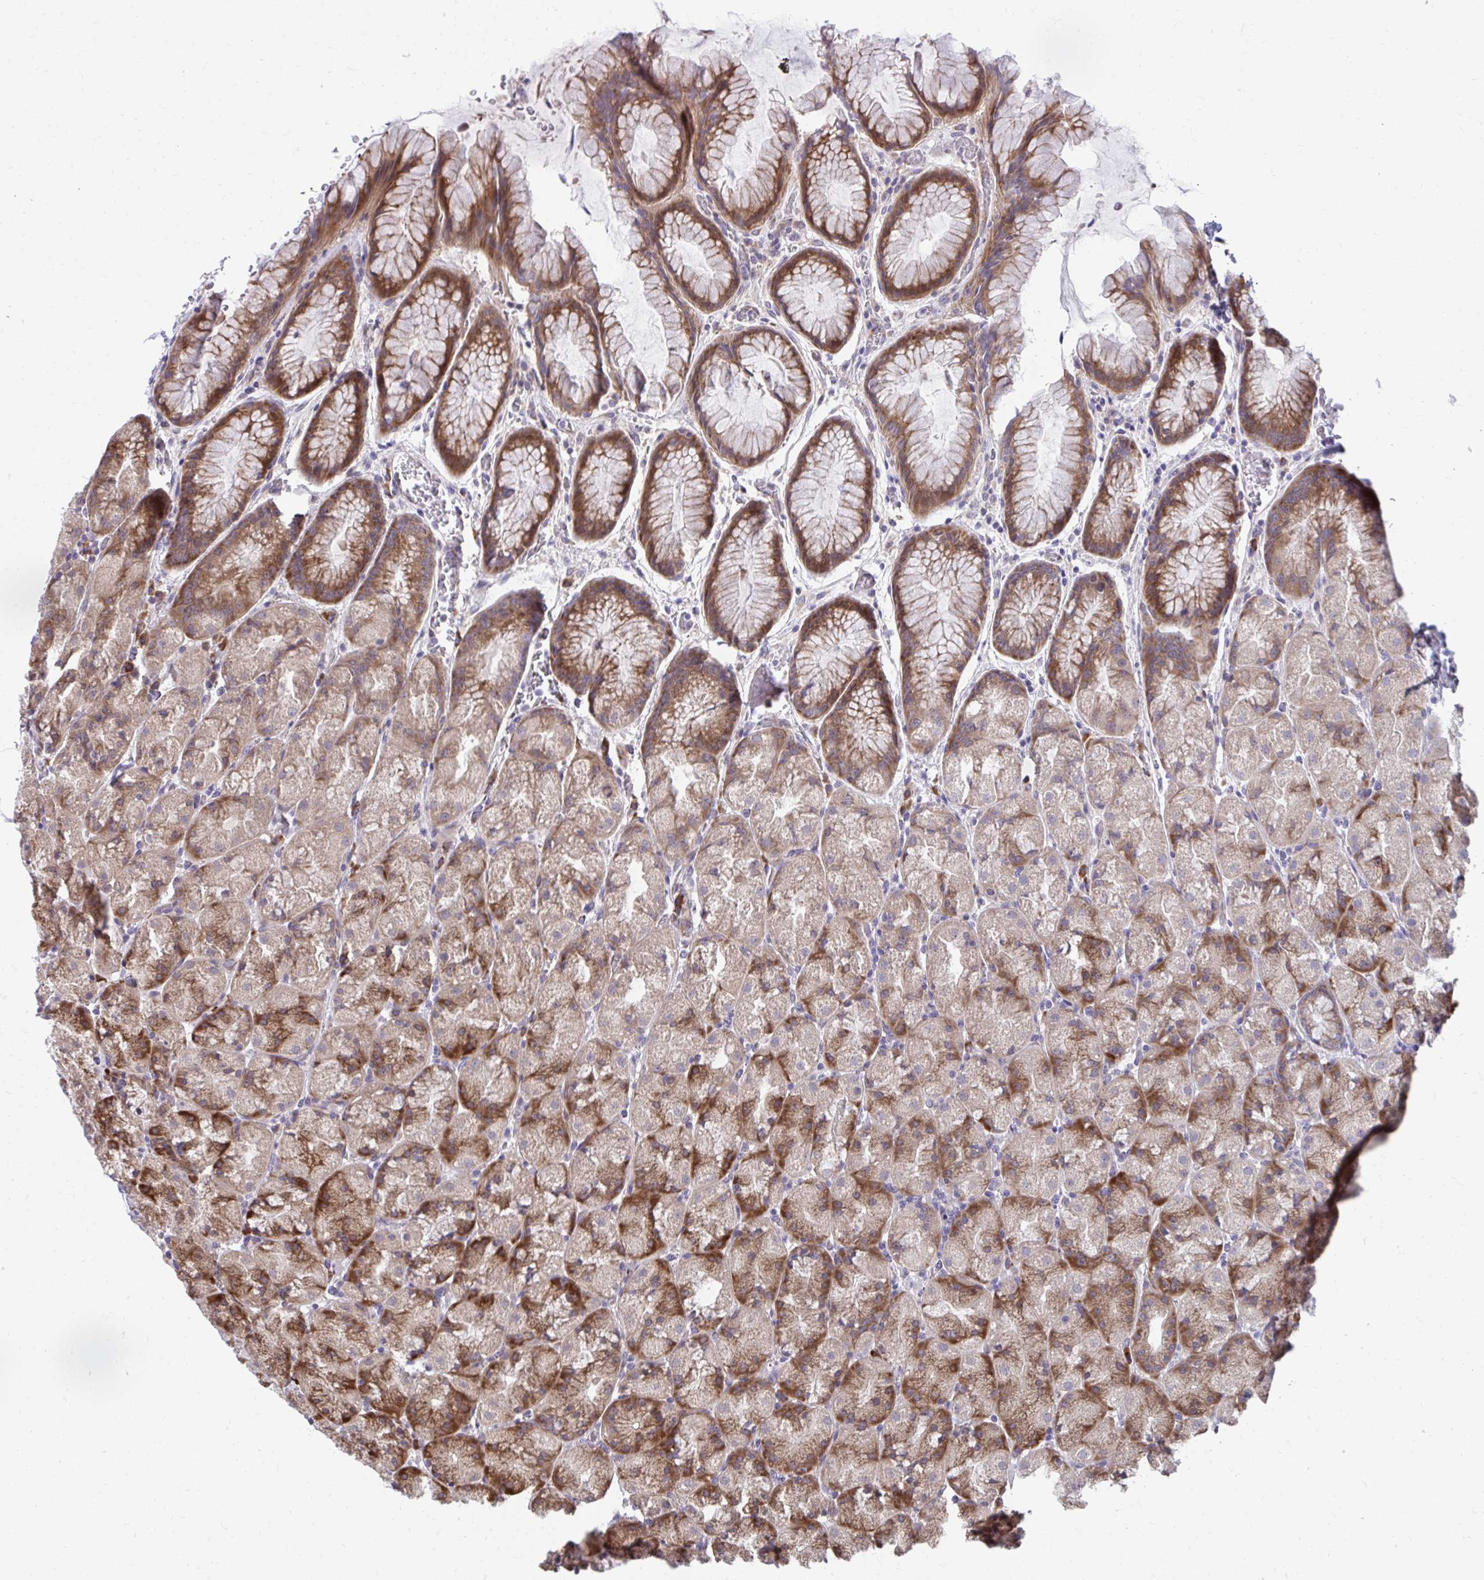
{"staining": {"intensity": "moderate", "quantity": ">75%", "location": "cytoplasmic/membranous"}, "tissue": "stomach", "cell_type": "Glandular cells", "image_type": "normal", "snomed": [{"axis": "morphology", "description": "Normal tissue, NOS"}, {"axis": "topography", "description": "Stomach, upper"}, {"axis": "topography", "description": "Stomach"}], "caption": "Immunohistochemistry image of normal stomach stained for a protein (brown), which shows medium levels of moderate cytoplasmic/membranous positivity in about >75% of glandular cells.", "gene": "SELENON", "patient": {"sex": "male", "age": 48}}